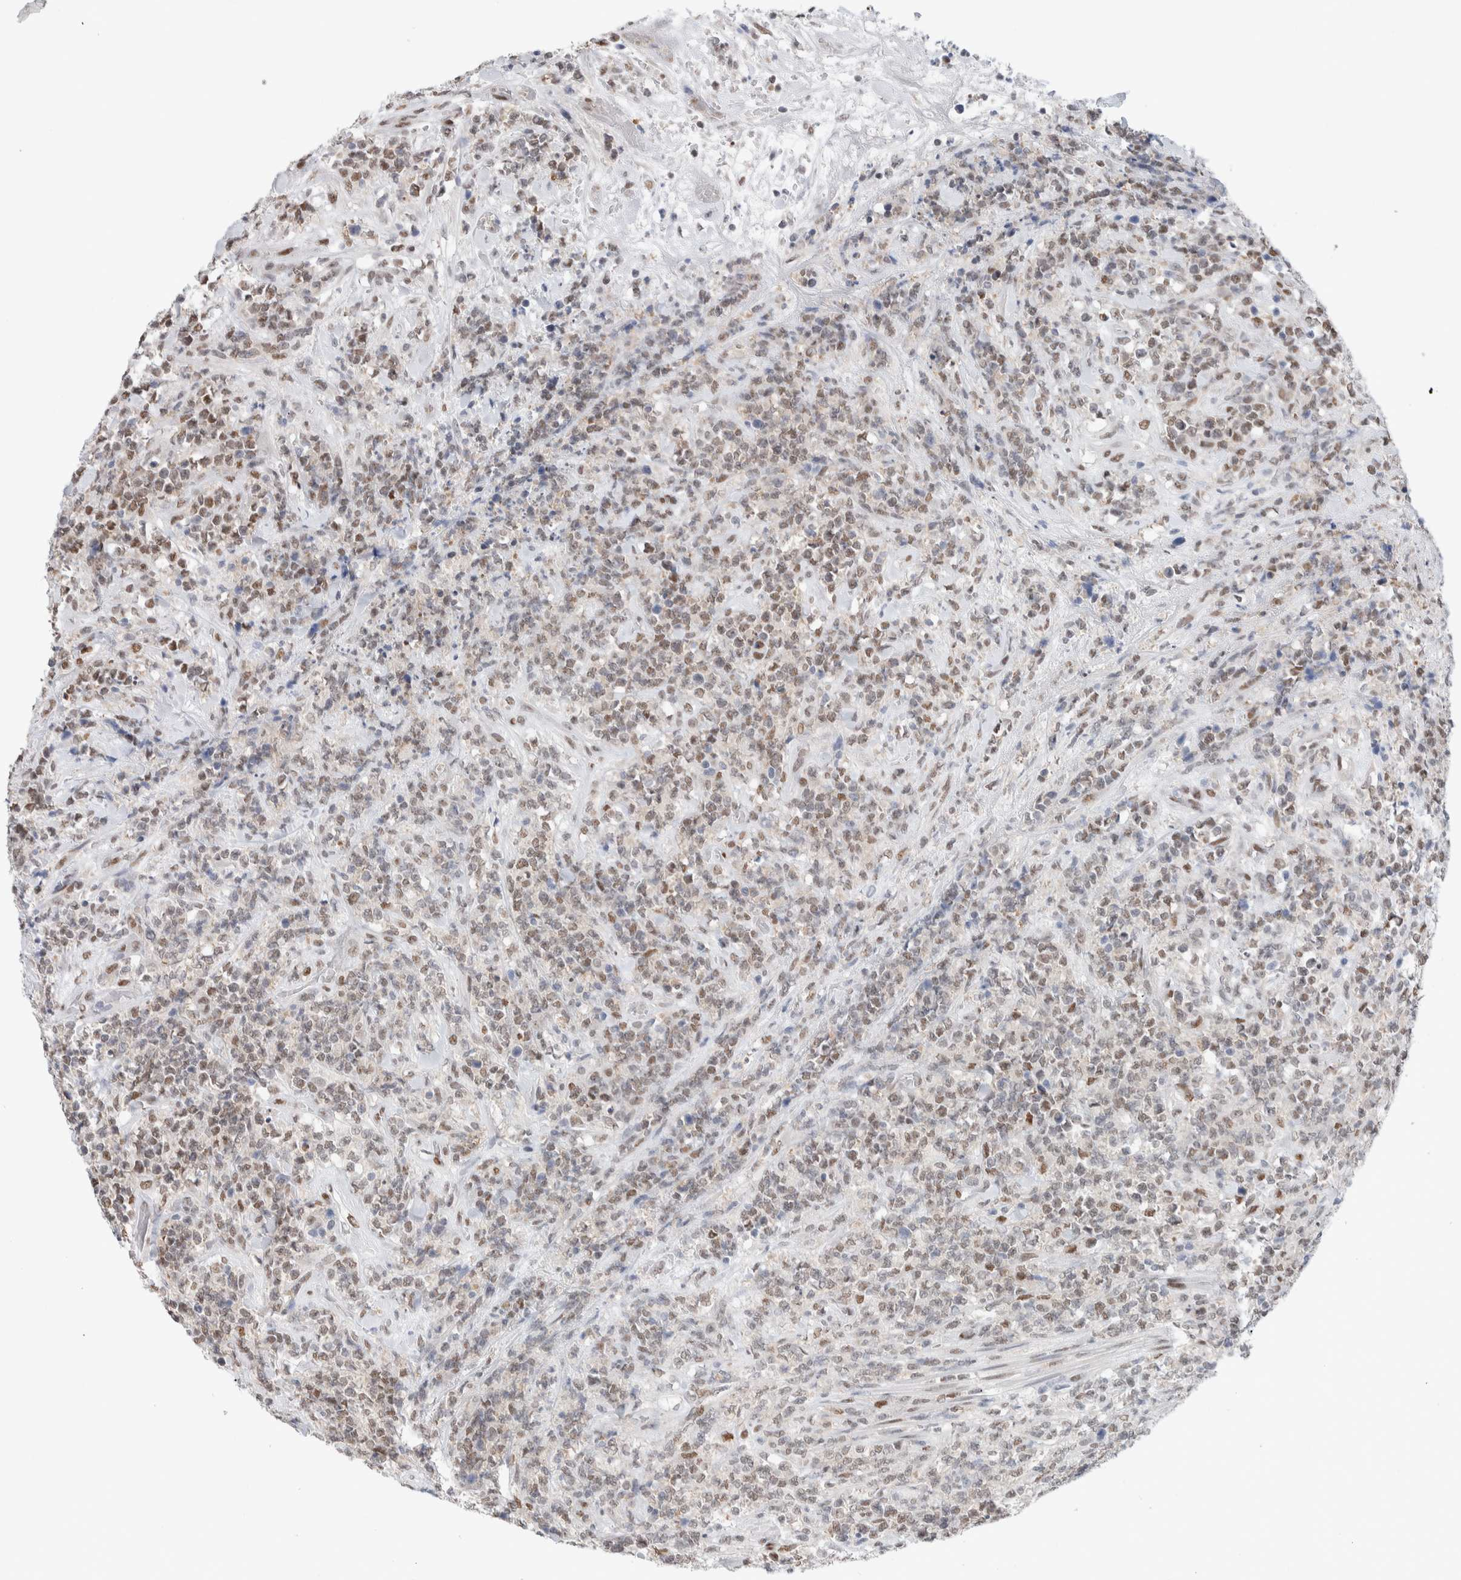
{"staining": {"intensity": "weak", "quantity": "25%-75%", "location": "nuclear"}, "tissue": "lymphoma", "cell_type": "Tumor cells", "image_type": "cancer", "snomed": [{"axis": "morphology", "description": "Malignant lymphoma, non-Hodgkin's type, High grade"}, {"axis": "topography", "description": "Soft tissue"}], "caption": "High-magnification brightfield microscopy of lymphoma stained with DAB (3,3'-diaminobenzidine) (brown) and counterstained with hematoxylin (blue). tumor cells exhibit weak nuclear expression is seen in approximately25%-75% of cells. (DAB (3,3'-diaminobenzidine) = brown stain, brightfield microscopy at high magnification).", "gene": "PRMT1", "patient": {"sex": "male", "age": 18}}